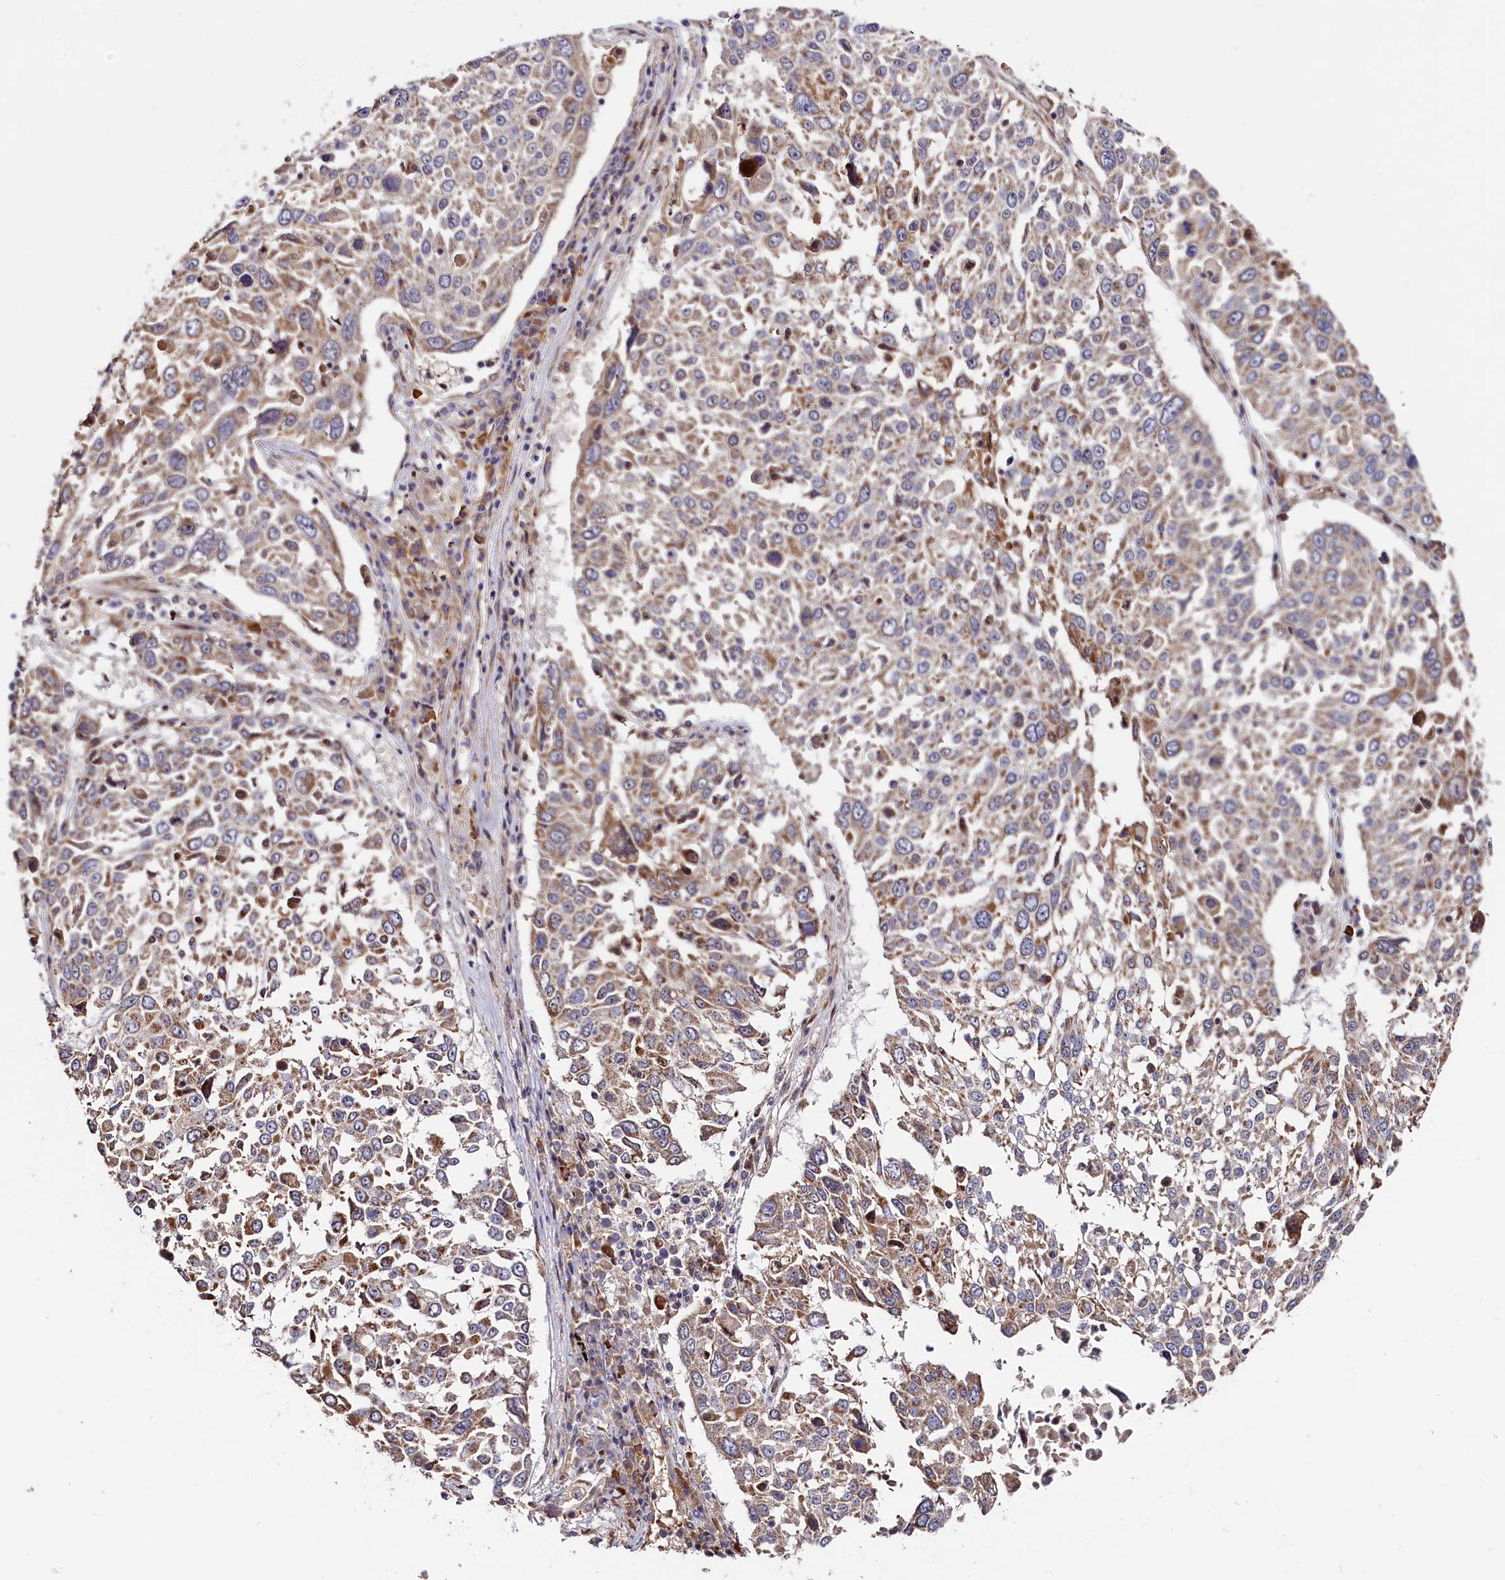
{"staining": {"intensity": "moderate", "quantity": ">75%", "location": "cytoplasmic/membranous"}, "tissue": "lung cancer", "cell_type": "Tumor cells", "image_type": "cancer", "snomed": [{"axis": "morphology", "description": "Squamous cell carcinoma, NOS"}, {"axis": "topography", "description": "Lung"}], "caption": "A brown stain shows moderate cytoplasmic/membranous staining of a protein in human lung cancer (squamous cell carcinoma) tumor cells.", "gene": "CEP44", "patient": {"sex": "male", "age": 65}}